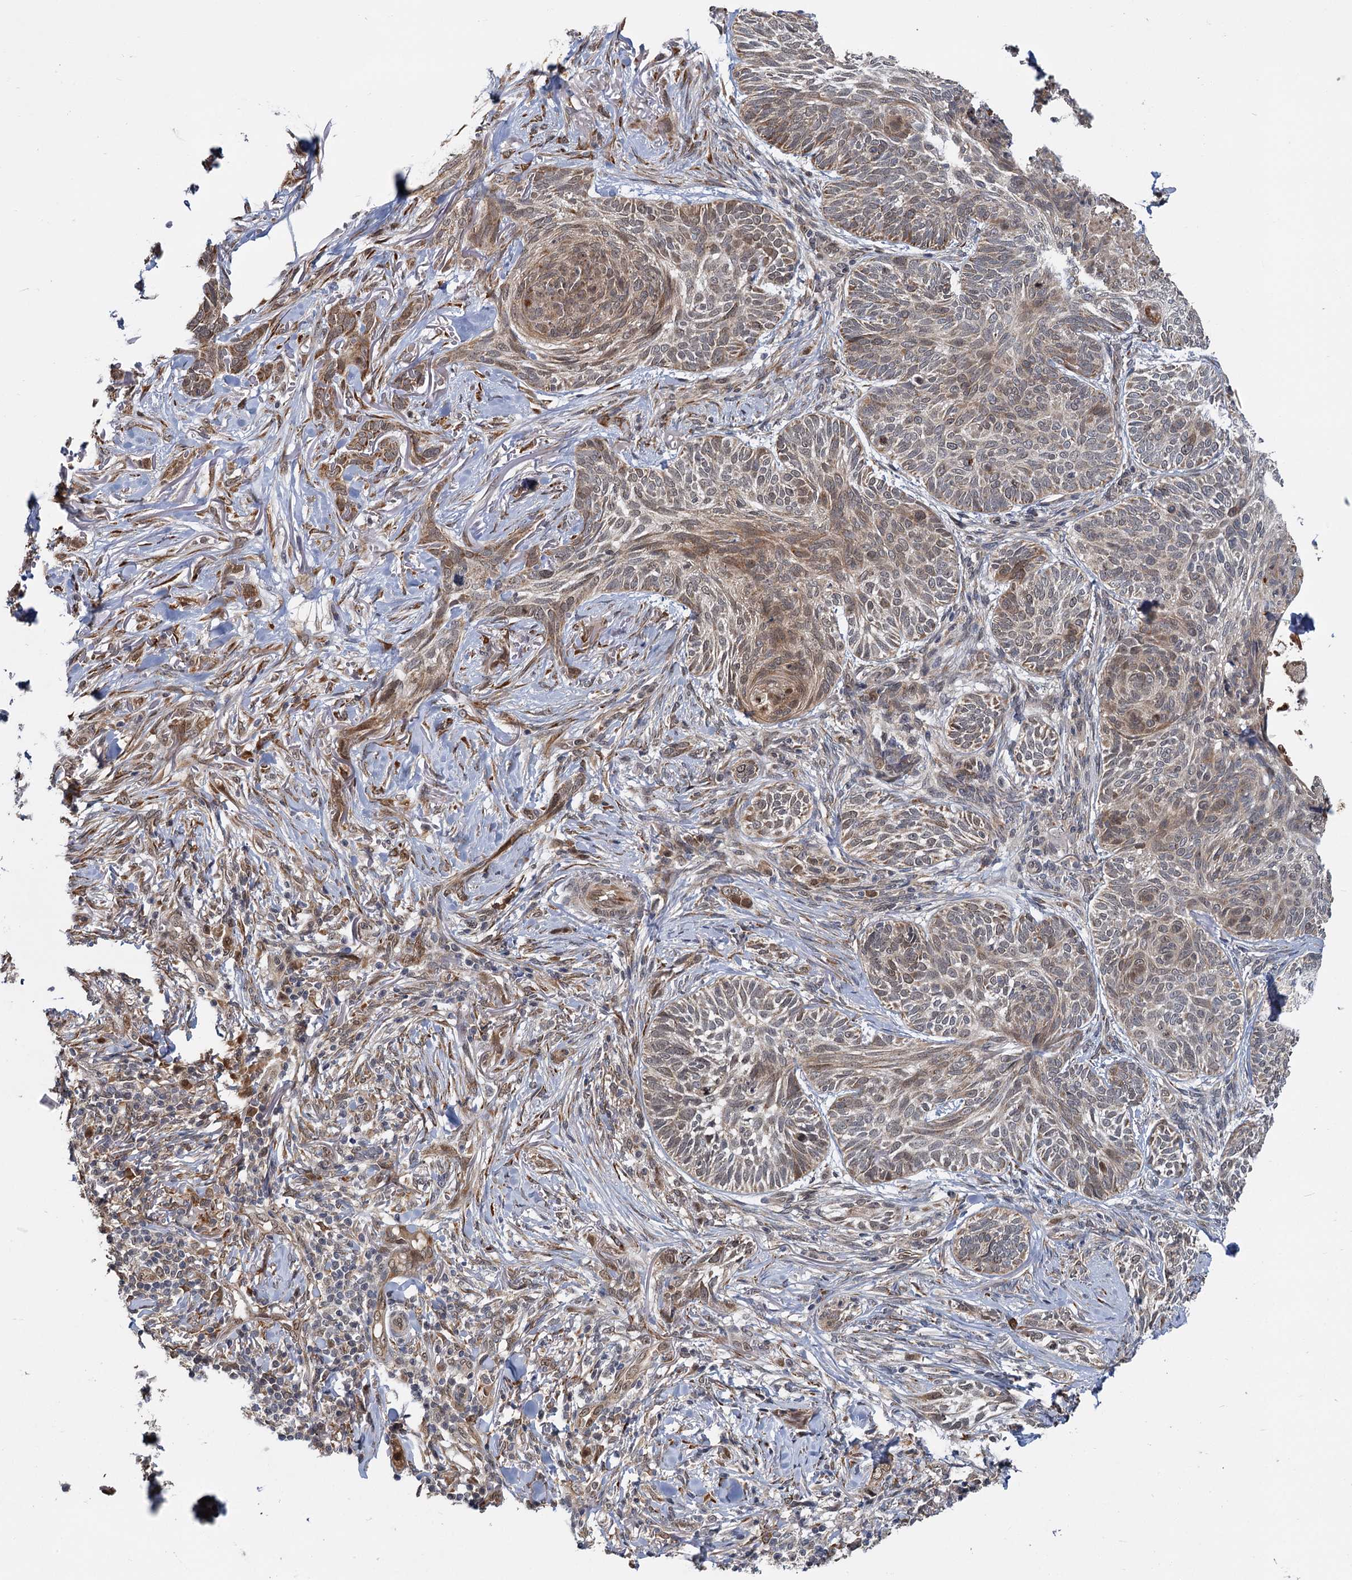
{"staining": {"intensity": "weak", "quantity": "25%-75%", "location": "cytoplasmic/membranous"}, "tissue": "skin cancer", "cell_type": "Tumor cells", "image_type": "cancer", "snomed": [{"axis": "morphology", "description": "Normal tissue, NOS"}, {"axis": "morphology", "description": "Basal cell carcinoma"}, {"axis": "topography", "description": "Skin"}], "caption": "Immunohistochemical staining of human basal cell carcinoma (skin) shows low levels of weak cytoplasmic/membranous positivity in approximately 25%-75% of tumor cells.", "gene": "APBA2", "patient": {"sex": "male", "age": 66}}